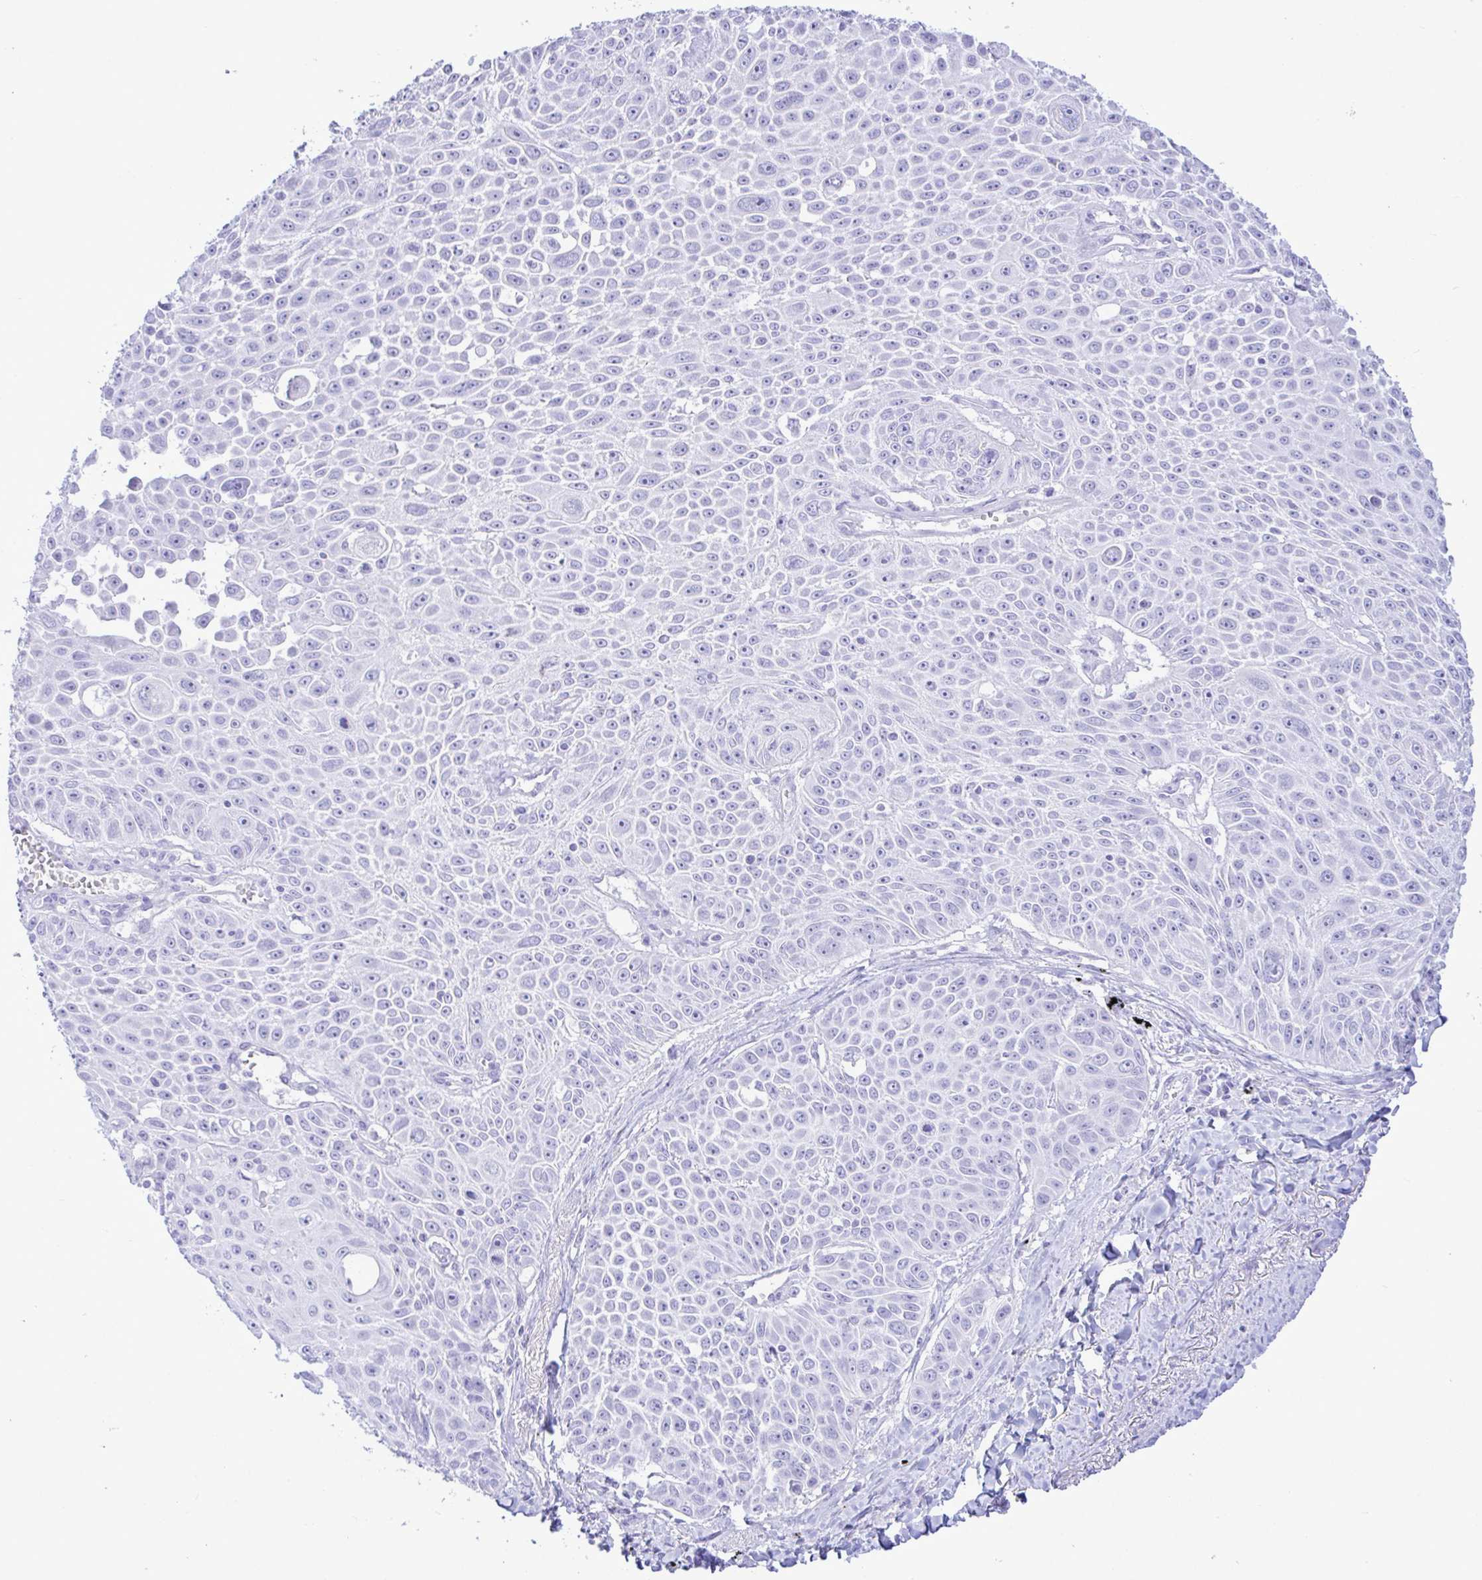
{"staining": {"intensity": "negative", "quantity": "none", "location": "none"}, "tissue": "lung cancer", "cell_type": "Tumor cells", "image_type": "cancer", "snomed": [{"axis": "morphology", "description": "Squamous cell carcinoma, NOS"}, {"axis": "morphology", "description": "Squamous cell carcinoma, metastatic, NOS"}, {"axis": "topography", "description": "Lymph node"}, {"axis": "topography", "description": "Lung"}], "caption": "Tumor cells show no significant expression in metastatic squamous cell carcinoma (lung).", "gene": "SELENOV", "patient": {"sex": "female", "age": 62}}